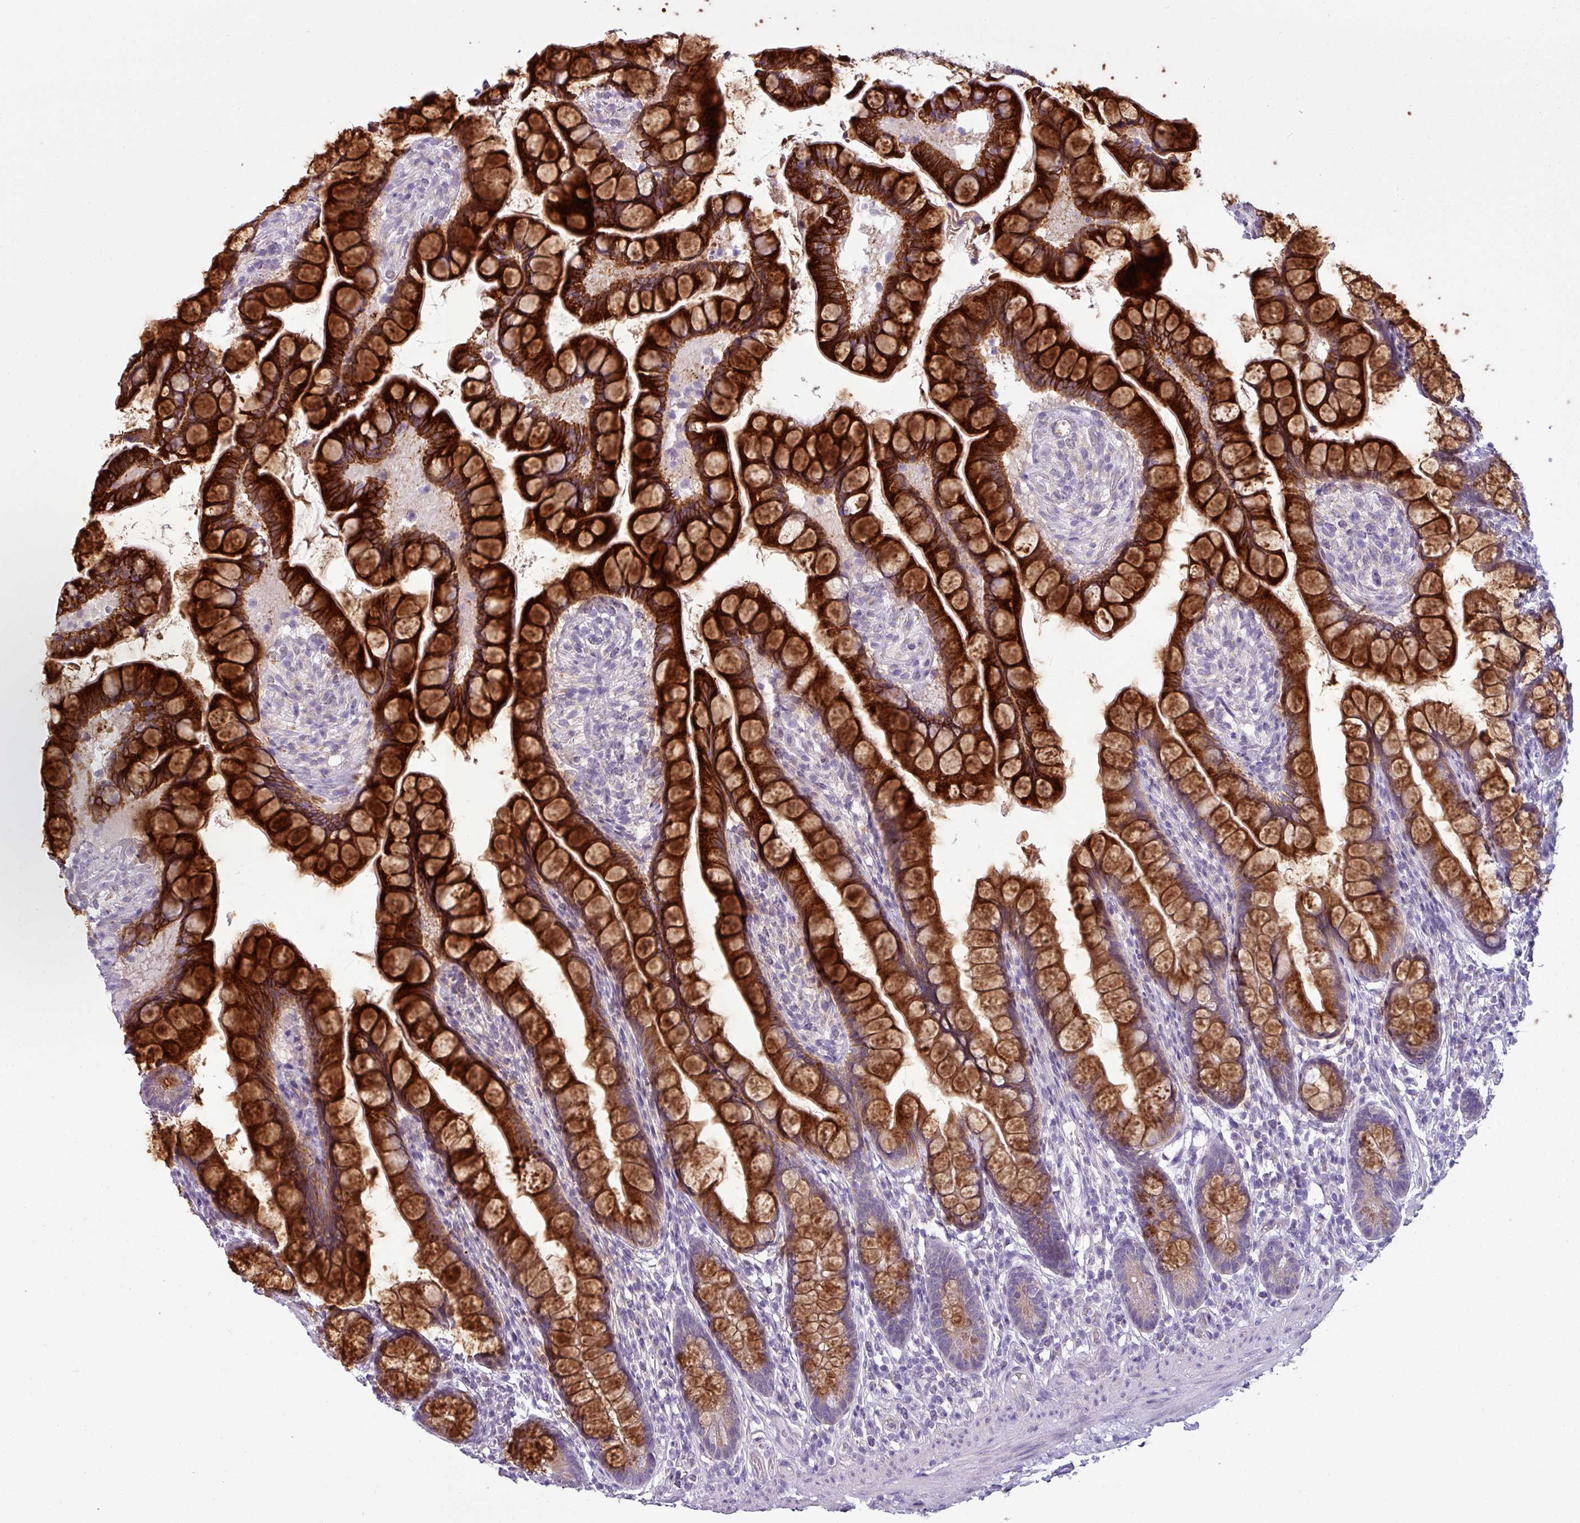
{"staining": {"intensity": "strong", "quantity": ">75%", "location": "cytoplasmic/membranous"}, "tissue": "small intestine", "cell_type": "Glandular cells", "image_type": "normal", "snomed": [{"axis": "morphology", "description": "Normal tissue, NOS"}, {"axis": "topography", "description": "Small intestine"}], "caption": "The image reveals immunohistochemical staining of unremarkable small intestine. There is strong cytoplasmic/membranous expression is seen in approximately >75% of glandular cells.", "gene": "TOR1AIP2", "patient": {"sex": "male", "age": 70}}